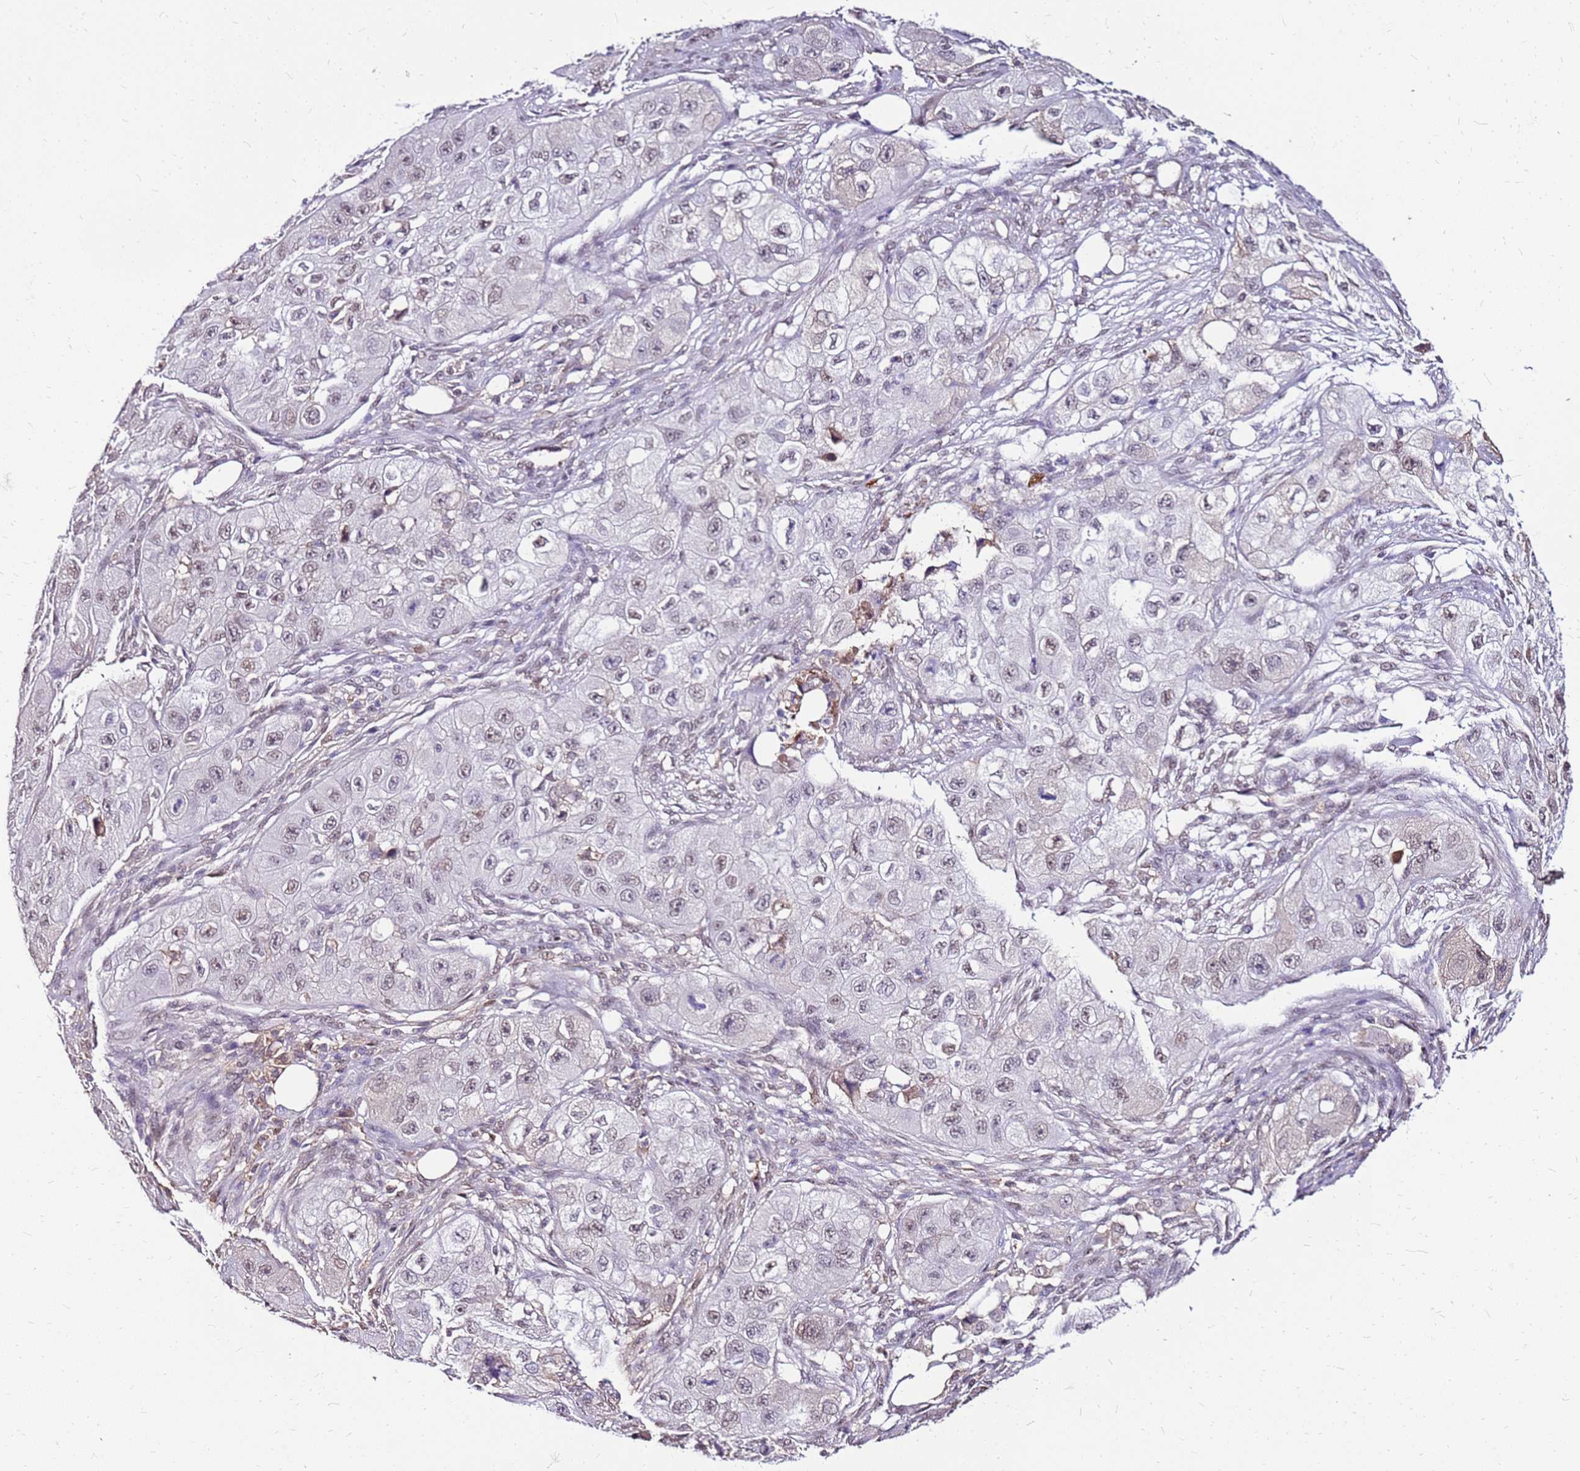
{"staining": {"intensity": "weak", "quantity": "<25%", "location": "nuclear"}, "tissue": "skin cancer", "cell_type": "Tumor cells", "image_type": "cancer", "snomed": [{"axis": "morphology", "description": "Squamous cell carcinoma, NOS"}, {"axis": "topography", "description": "Skin"}, {"axis": "topography", "description": "Subcutis"}], "caption": "This image is of skin squamous cell carcinoma stained with IHC to label a protein in brown with the nuclei are counter-stained blue. There is no staining in tumor cells.", "gene": "ALDH1A3", "patient": {"sex": "male", "age": 73}}